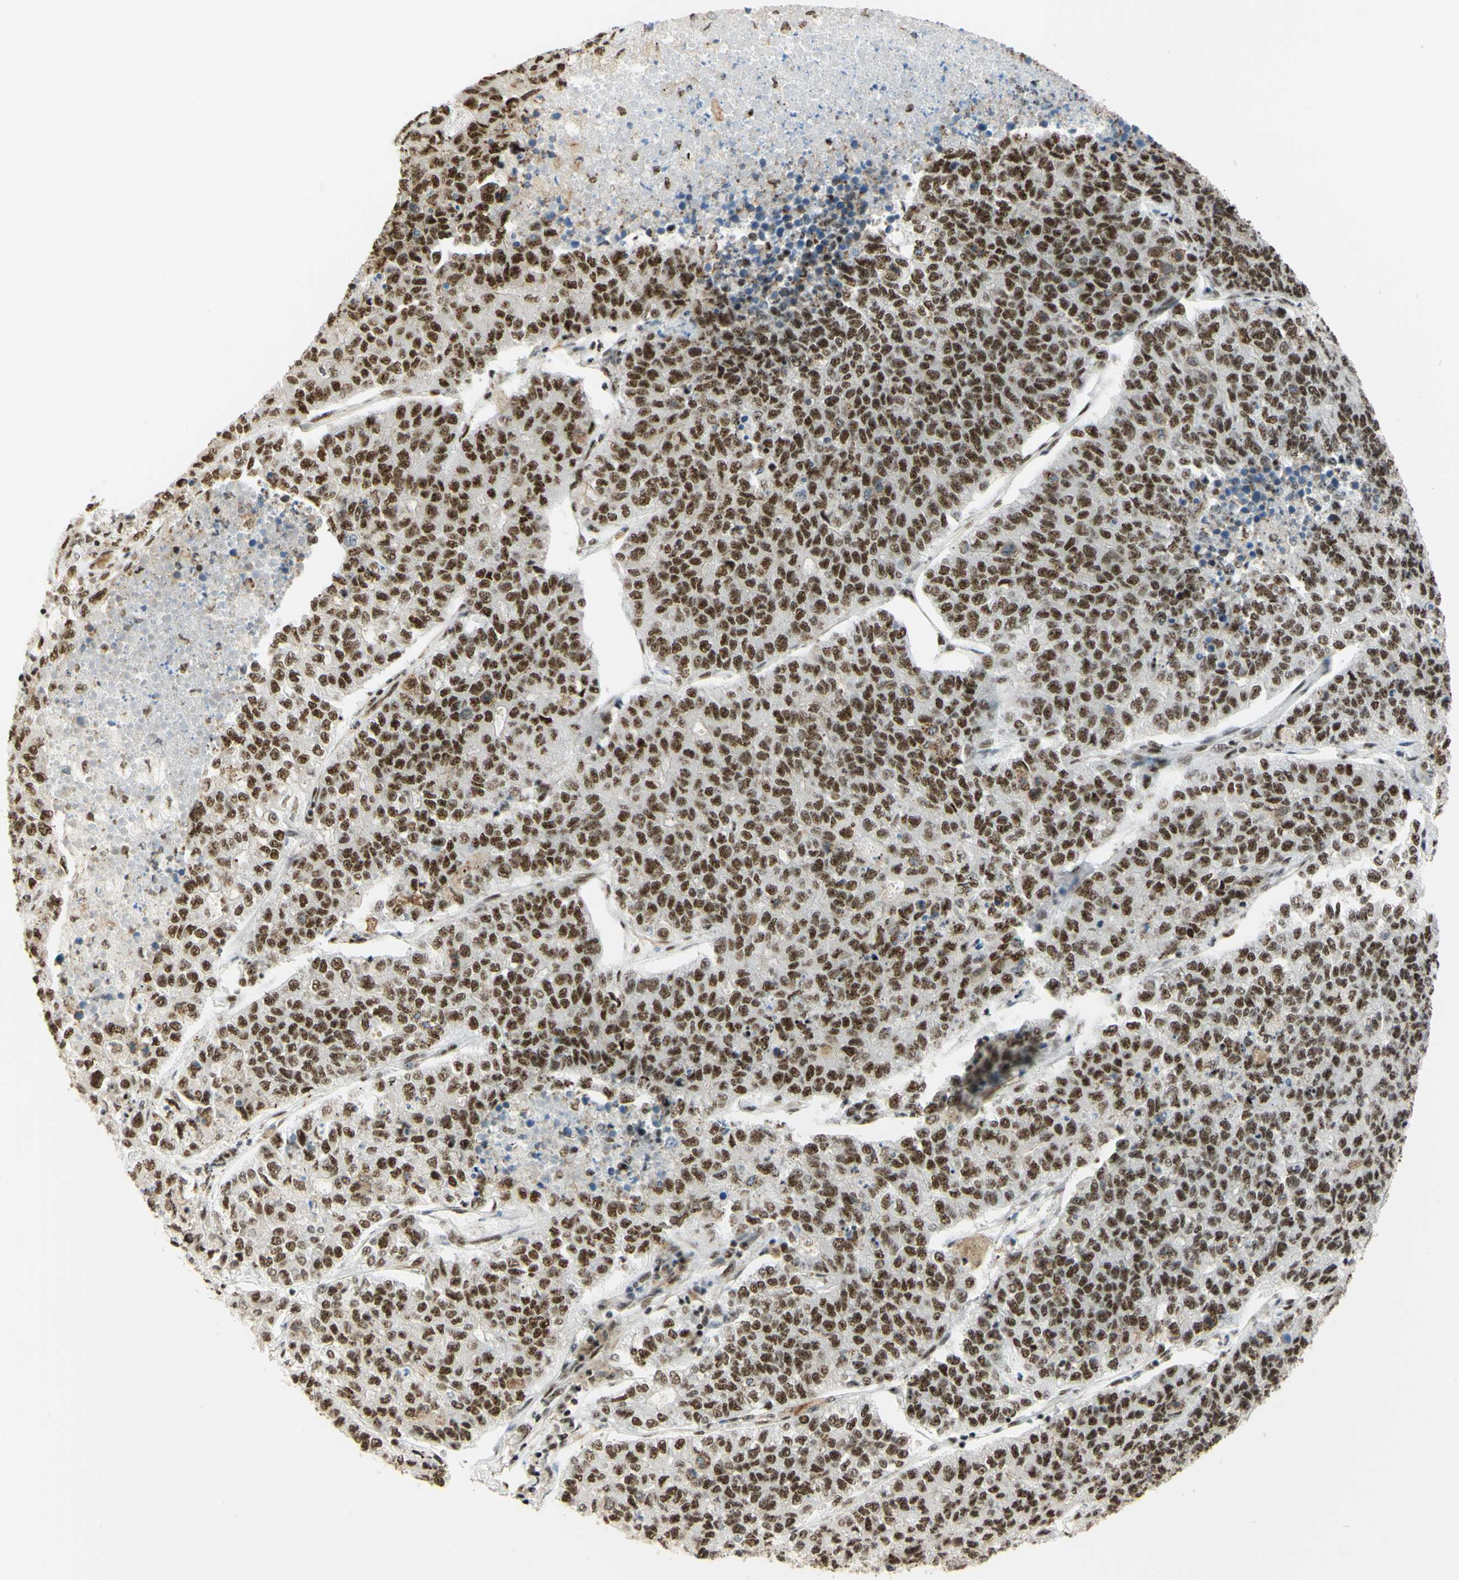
{"staining": {"intensity": "moderate", "quantity": ">75%", "location": "nuclear"}, "tissue": "lung cancer", "cell_type": "Tumor cells", "image_type": "cancer", "snomed": [{"axis": "morphology", "description": "Adenocarcinoma, NOS"}, {"axis": "topography", "description": "Lung"}], "caption": "Moderate nuclear positivity is identified in approximately >75% of tumor cells in lung adenocarcinoma.", "gene": "SAP18", "patient": {"sex": "male", "age": 49}}